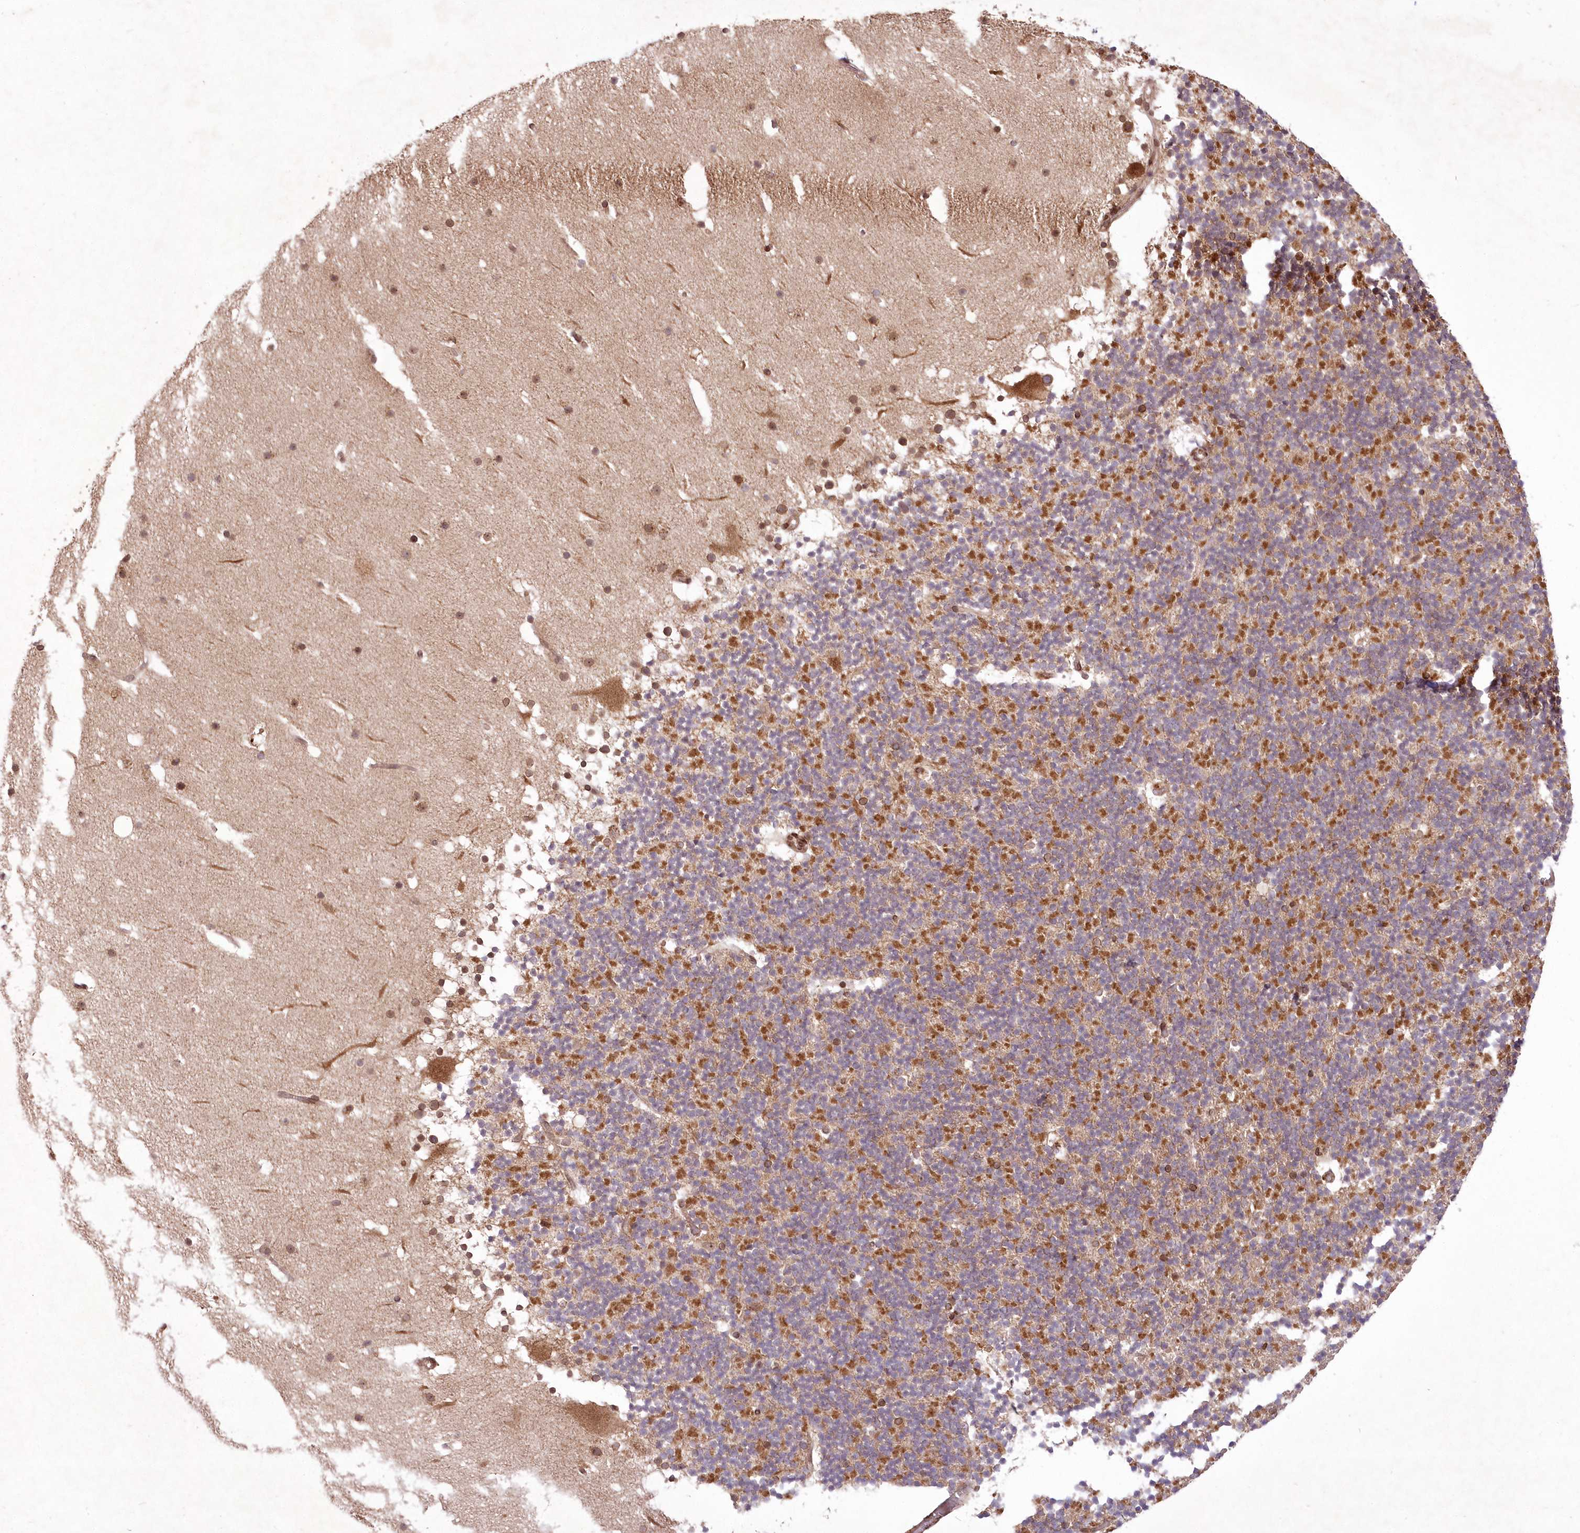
{"staining": {"intensity": "moderate", "quantity": "25%-75%", "location": "cytoplasmic/membranous"}, "tissue": "cerebellum", "cell_type": "Cells in granular layer", "image_type": "normal", "snomed": [{"axis": "morphology", "description": "Normal tissue, NOS"}, {"axis": "topography", "description": "Cerebellum"}], "caption": "Moderate cytoplasmic/membranous expression is appreciated in approximately 25%-75% of cells in granular layer in unremarkable cerebellum.", "gene": "DNAJC27", "patient": {"sex": "male", "age": 57}}